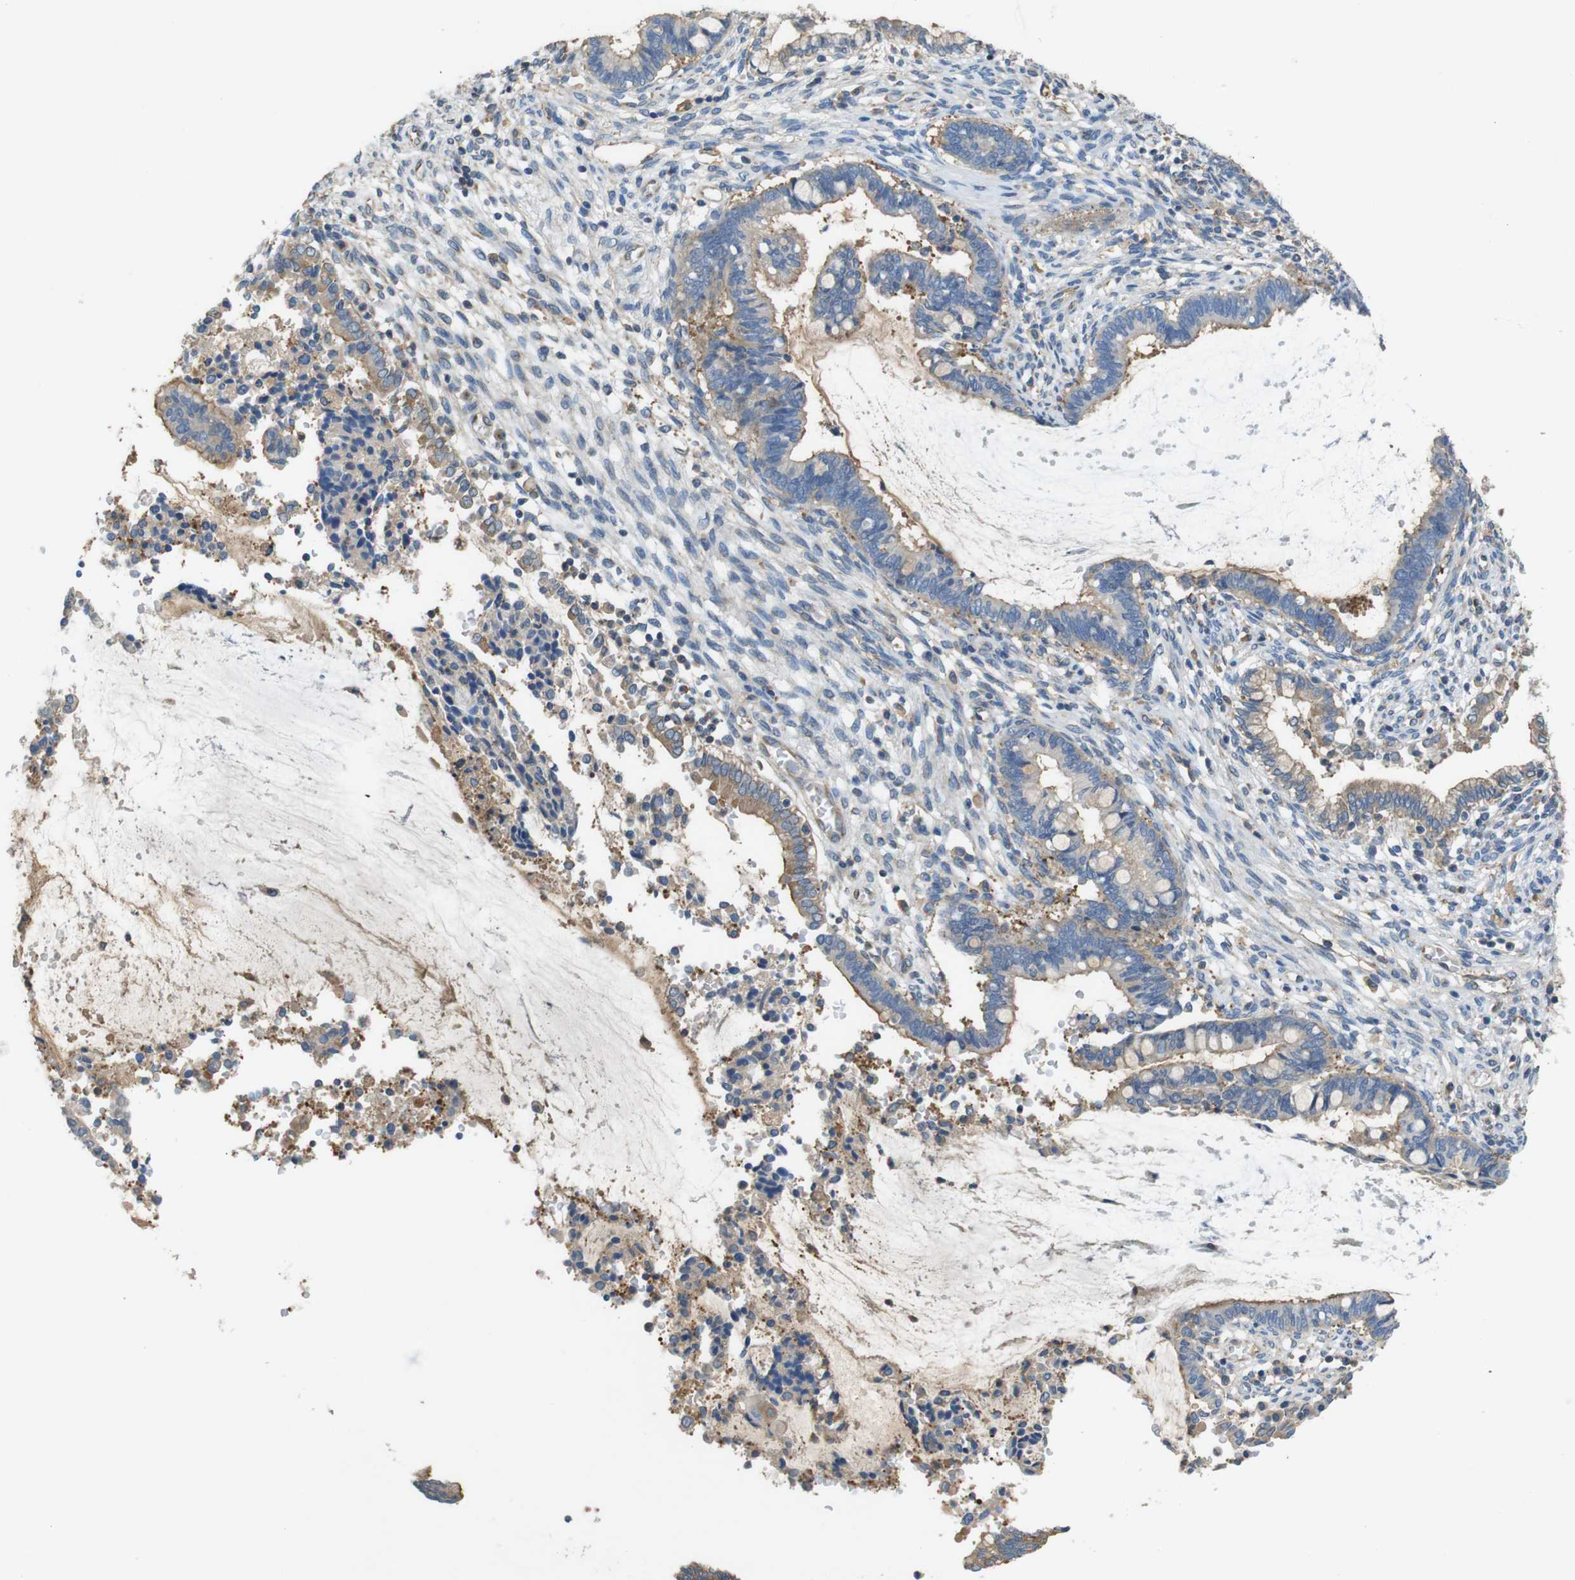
{"staining": {"intensity": "weak", "quantity": "<25%", "location": "cytoplasmic/membranous"}, "tissue": "cervical cancer", "cell_type": "Tumor cells", "image_type": "cancer", "snomed": [{"axis": "morphology", "description": "Adenocarcinoma, NOS"}, {"axis": "topography", "description": "Cervix"}], "caption": "DAB (3,3'-diaminobenzidine) immunohistochemical staining of human cervical cancer displays no significant staining in tumor cells.", "gene": "DCTN1", "patient": {"sex": "female", "age": 44}}